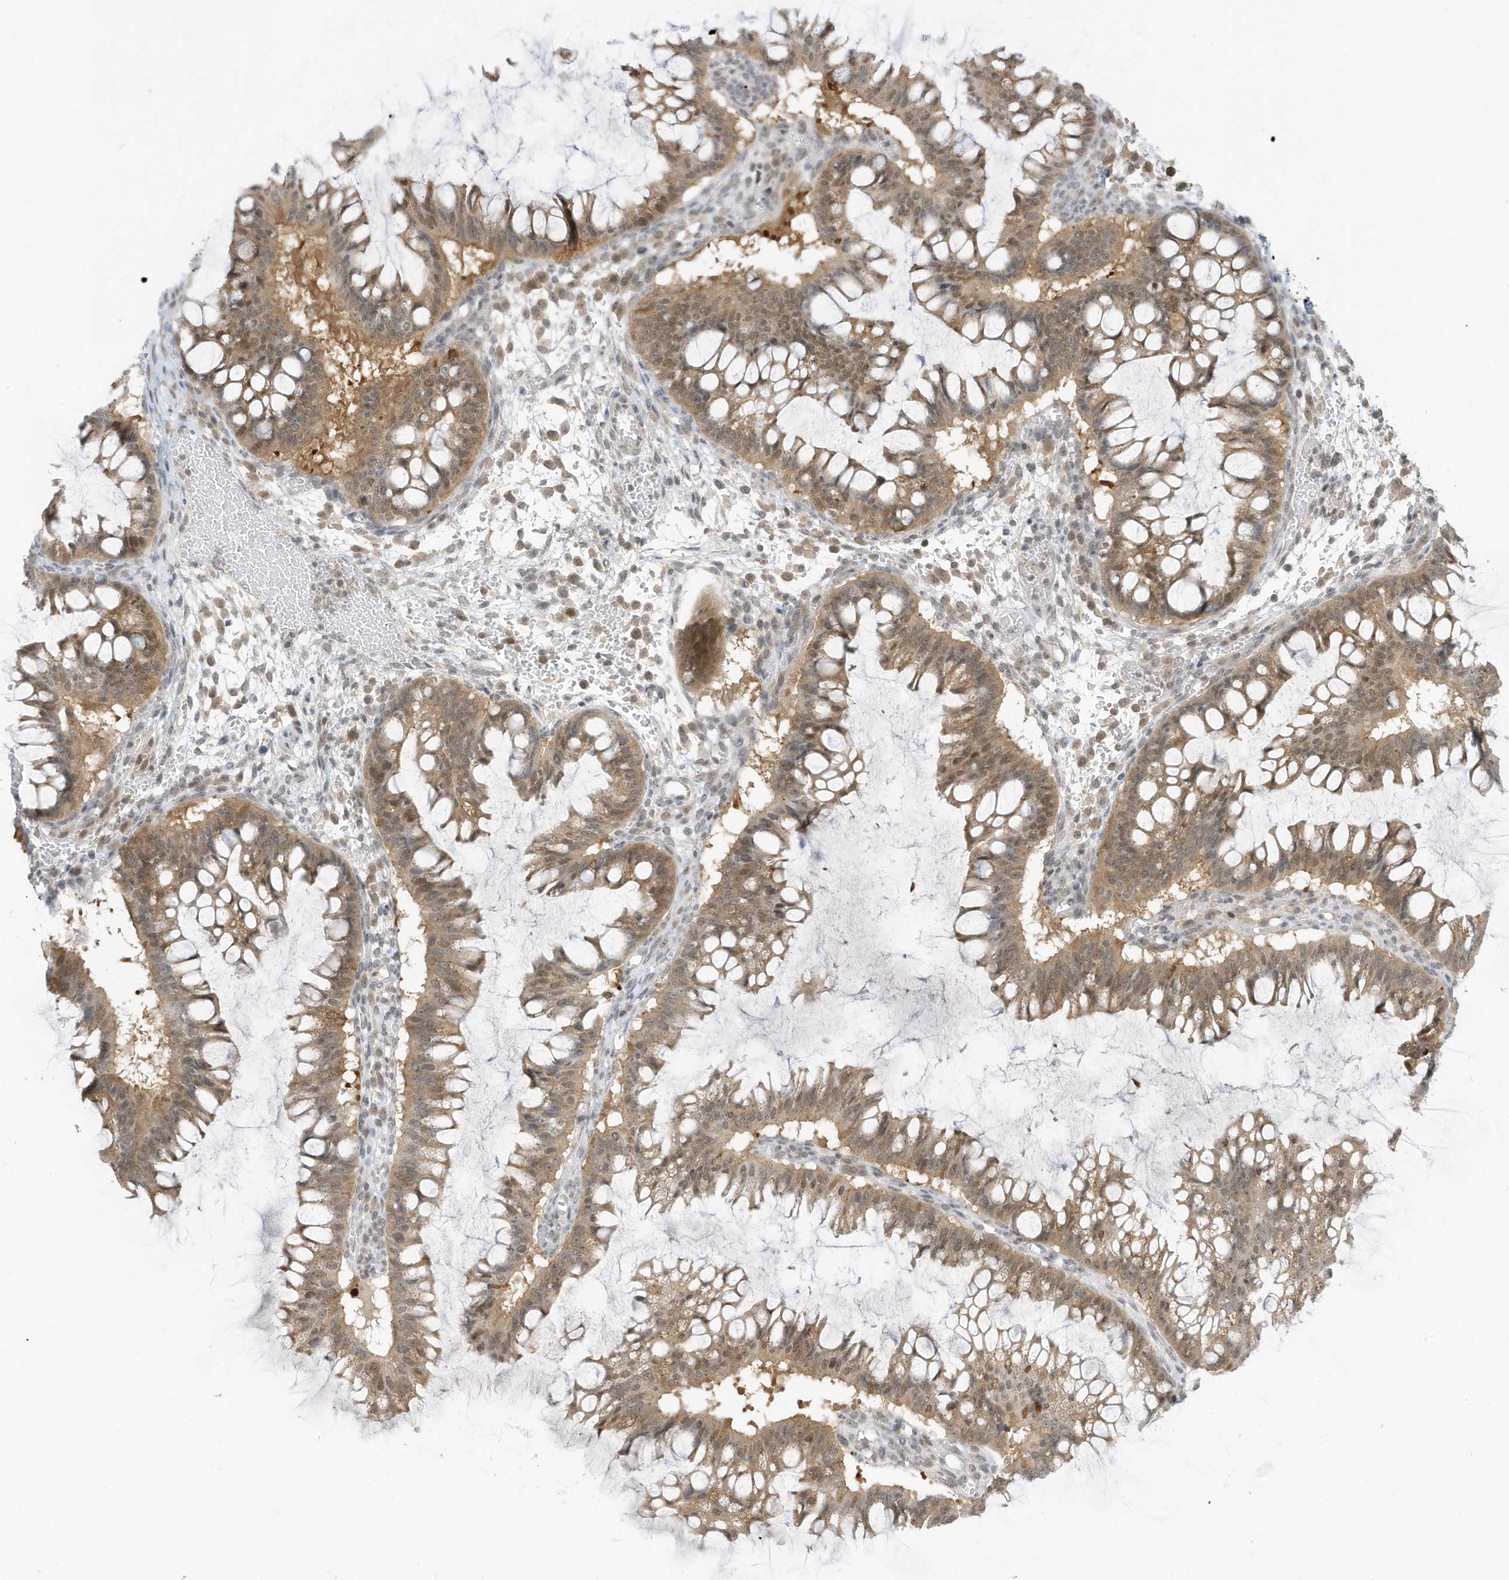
{"staining": {"intensity": "moderate", "quantity": ">75%", "location": "cytoplasmic/membranous,nuclear"}, "tissue": "ovarian cancer", "cell_type": "Tumor cells", "image_type": "cancer", "snomed": [{"axis": "morphology", "description": "Cystadenocarcinoma, mucinous, NOS"}, {"axis": "topography", "description": "Ovary"}], "caption": "Immunohistochemical staining of human ovarian cancer (mucinous cystadenocarcinoma) exhibits medium levels of moderate cytoplasmic/membranous and nuclear staining in approximately >75% of tumor cells.", "gene": "TAB3", "patient": {"sex": "female", "age": 73}}